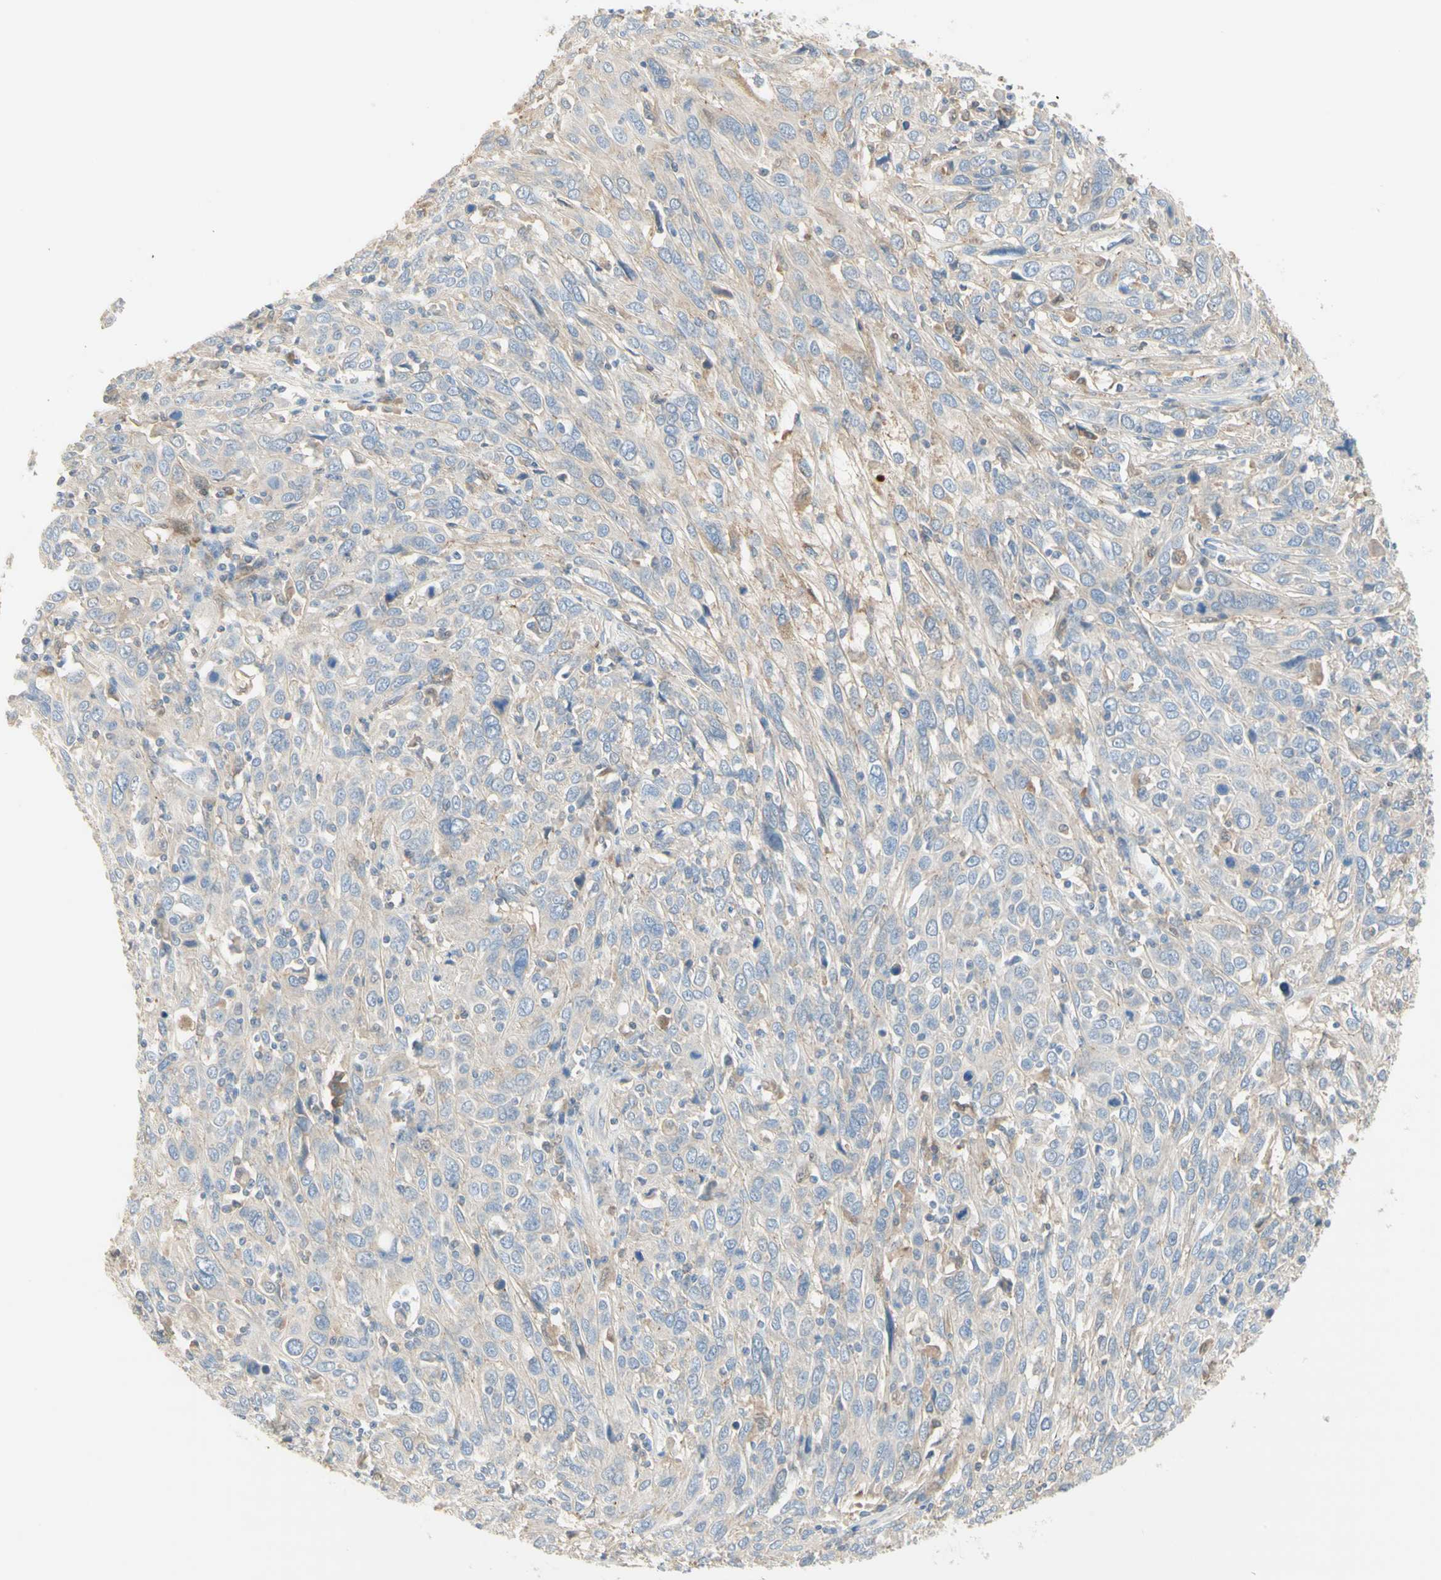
{"staining": {"intensity": "weak", "quantity": ">75%", "location": "cytoplasmic/membranous"}, "tissue": "cervical cancer", "cell_type": "Tumor cells", "image_type": "cancer", "snomed": [{"axis": "morphology", "description": "Squamous cell carcinoma, NOS"}, {"axis": "topography", "description": "Cervix"}], "caption": "Cervical cancer stained for a protein reveals weak cytoplasmic/membranous positivity in tumor cells. Using DAB (brown) and hematoxylin (blue) stains, captured at high magnification using brightfield microscopy.", "gene": "NECTIN4", "patient": {"sex": "female", "age": 46}}